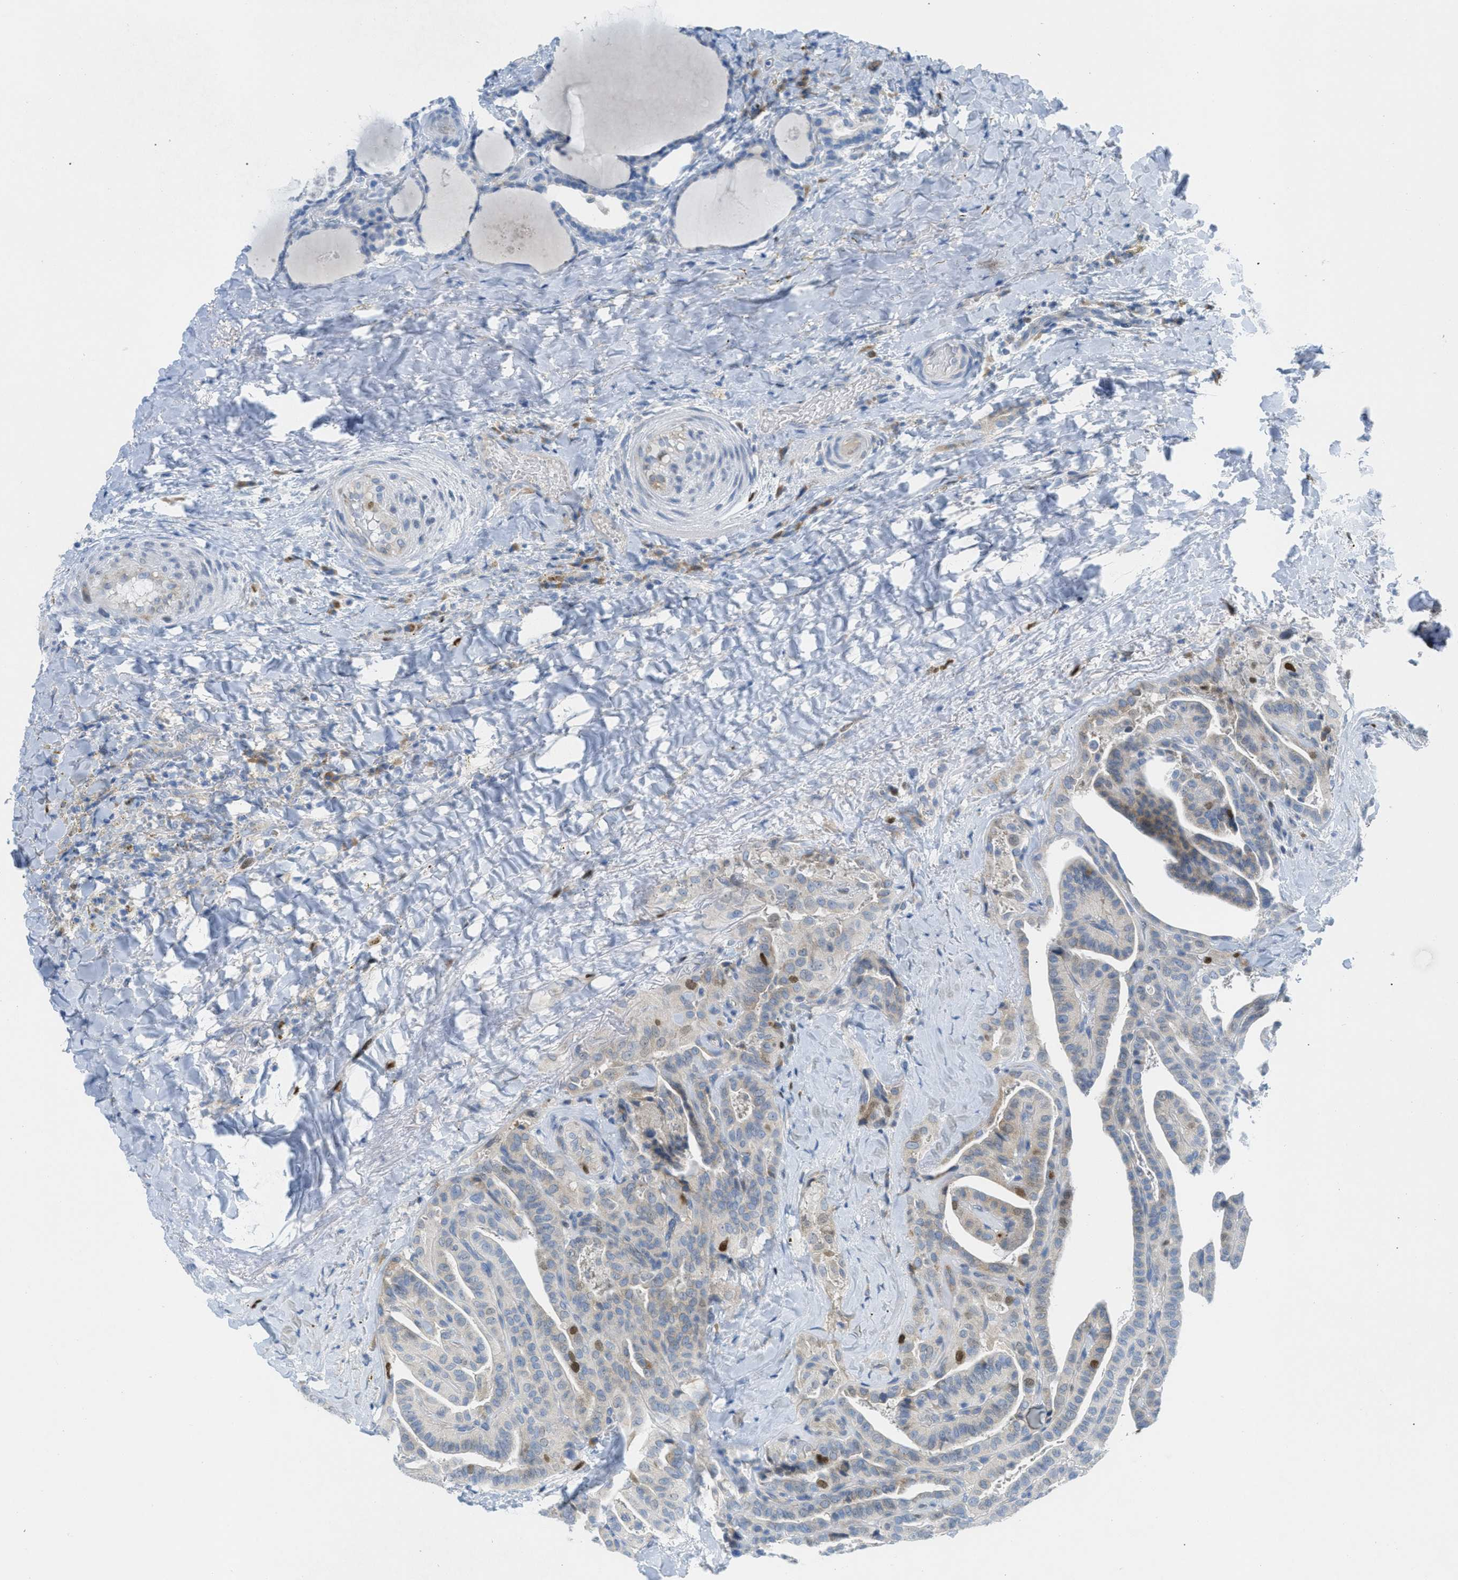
{"staining": {"intensity": "weak", "quantity": ">75%", "location": "cytoplasmic/membranous,nuclear"}, "tissue": "thyroid cancer", "cell_type": "Tumor cells", "image_type": "cancer", "snomed": [{"axis": "morphology", "description": "Papillary adenocarcinoma, NOS"}, {"axis": "topography", "description": "Thyroid gland"}], "caption": "DAB immunohistochemical staining of human thyroid papillary adenocarcinoma shows weak cytoplasmic/membranous and nuclear protein positivity in about >75% of tumor cells. (DAB = brown stain, brightfield microscopy at high magnification).", "gene": "ORC6", "patient": {"sex": "male", "age": 77}}